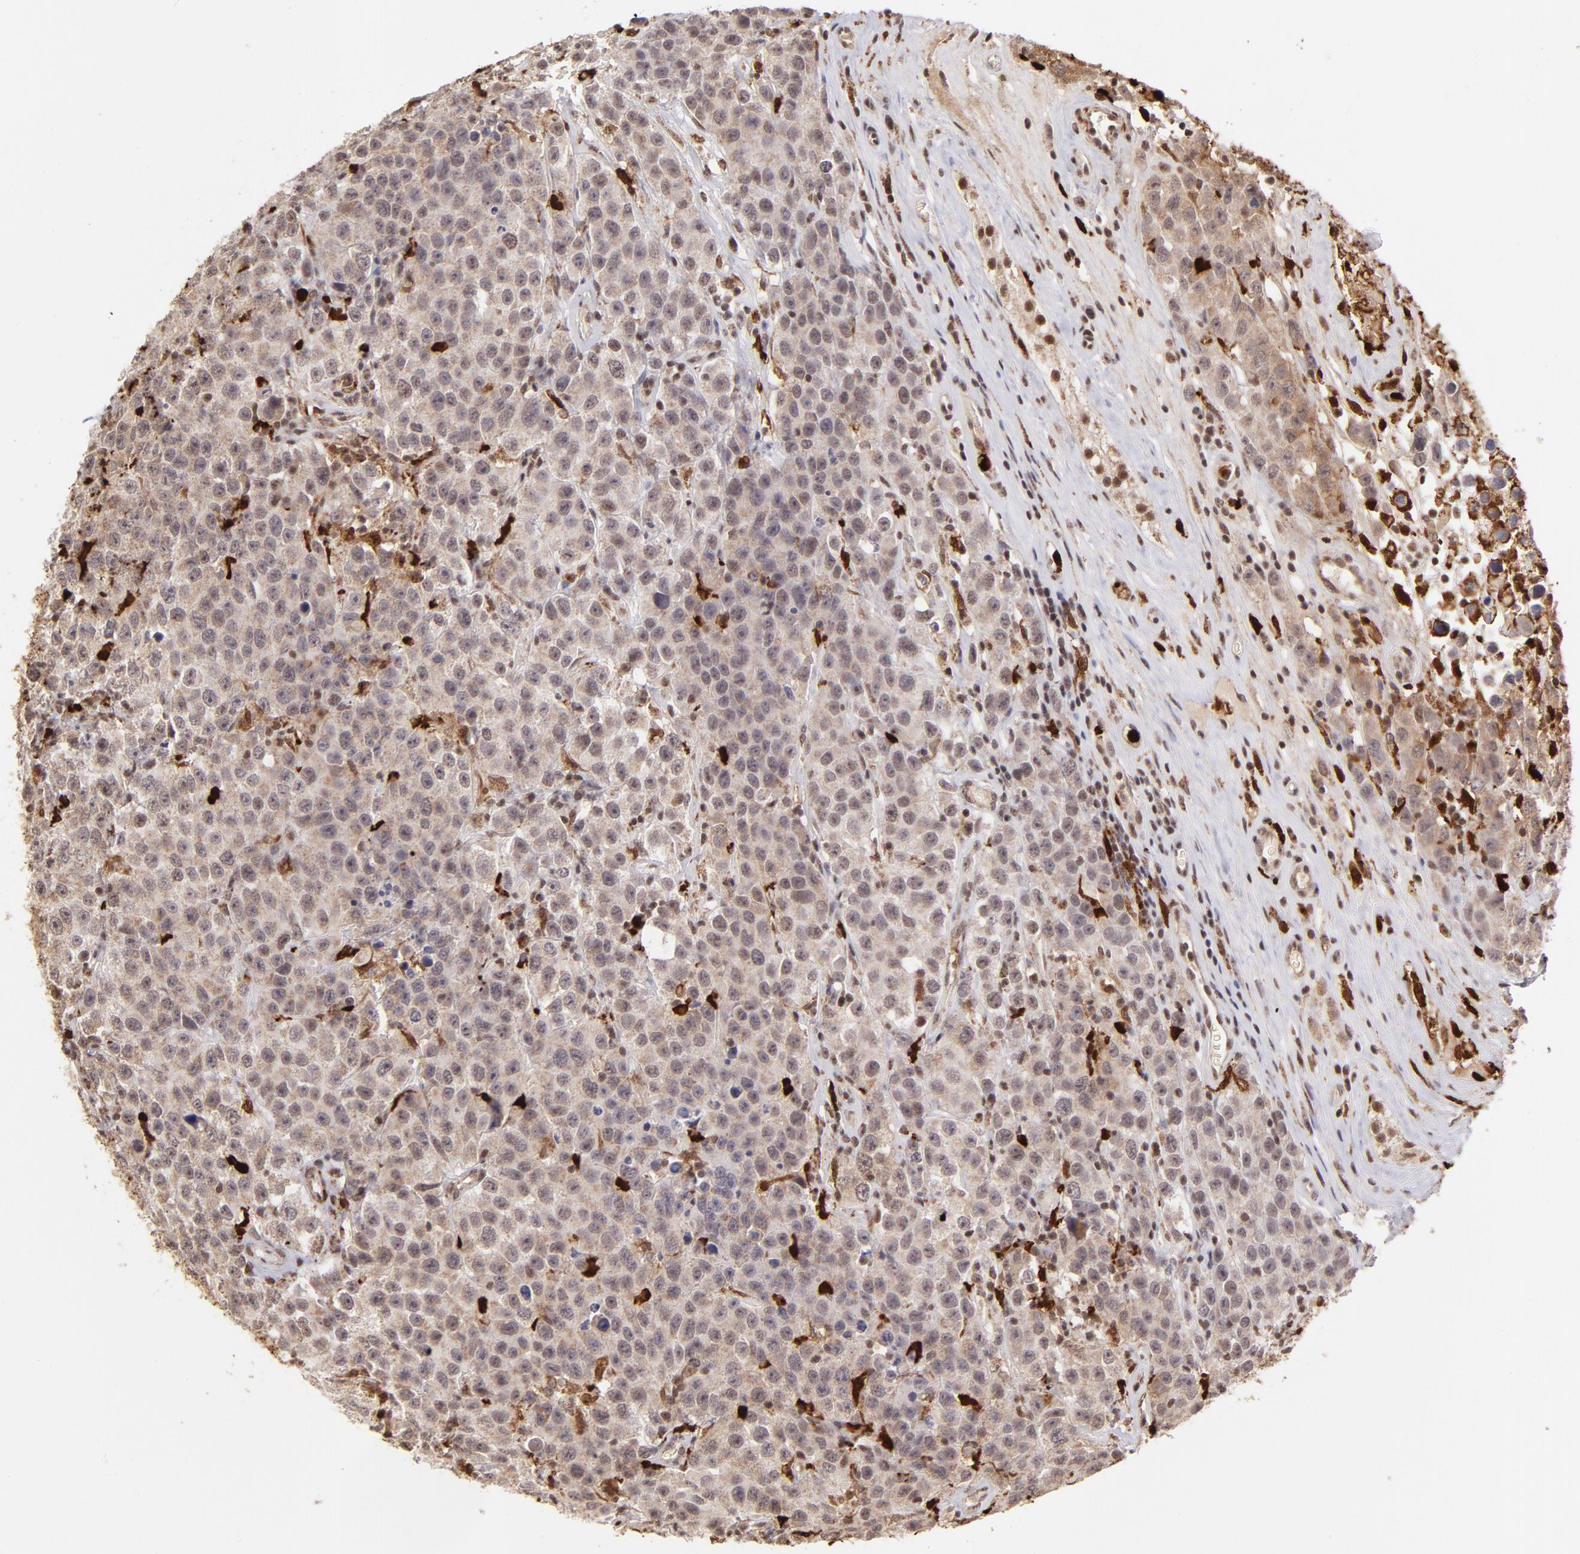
{"staining": {"intensity": "weak", "quantity": ">75%", "location": "cytoplasmic/membranous"}, "tissue": "testis cancer", "cell_type": "Tumor cells", "image_type": "cancer", "snomed": [{"axis": "morphology", "description": "Seminoma, NOS"}, {"axis": "topography", "description": "Testis"}], "caption": "Weak cytoplasmic/membranous expression for a protein is identified in approximately >75% of tumor cells of testis seminoma using IHC.", "gene": "ZFX", "patient": {"sex": "male", "age": 52}}